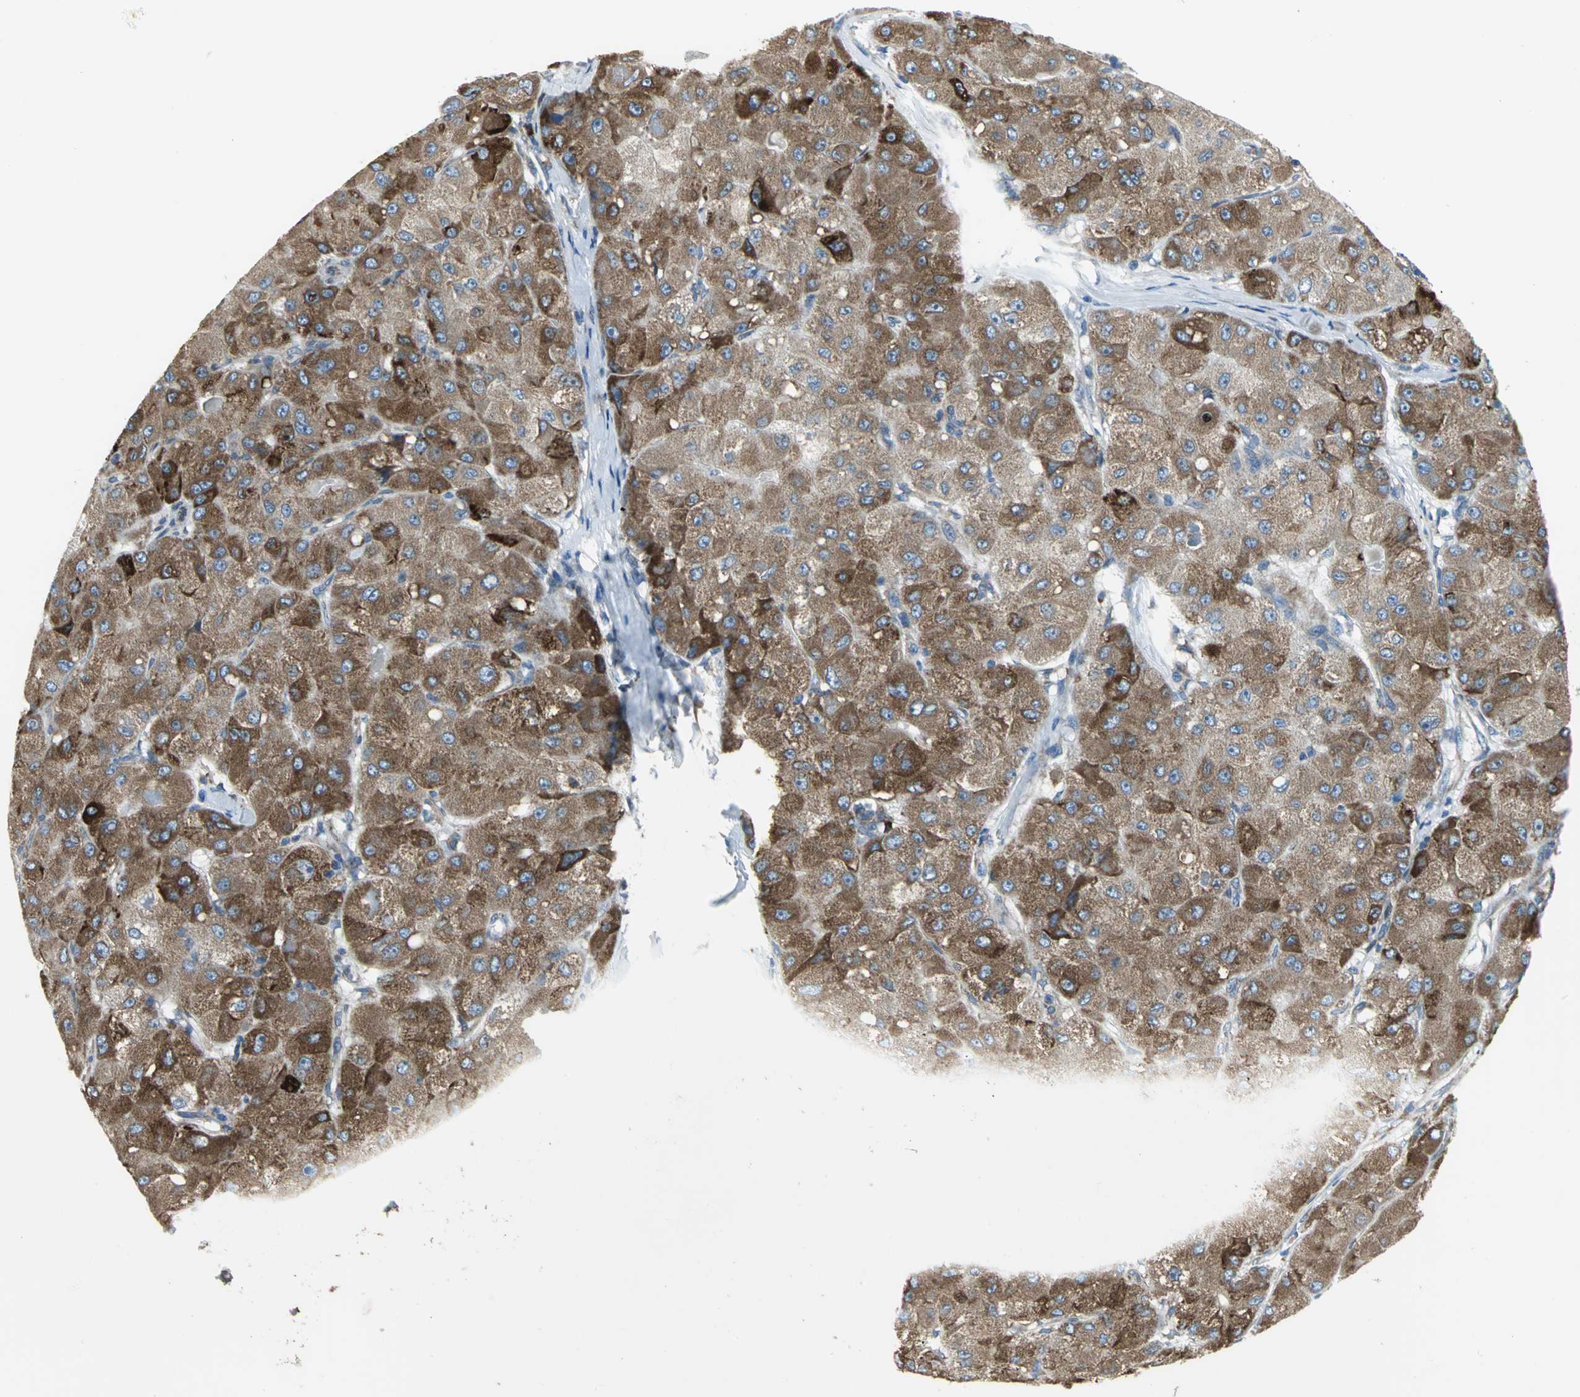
{"staining": {"intensity": "strong", "quantity": ">75%", "location": "cytoplasmic/membranous"}, "tissue": "liver cancer", "cell_type": "Tumor cells", "image_type": "cancer", "snomed": [{"axis": "morphology", "description": "Carcinoma, Hepatocellular, NOS"}, {"axis": "topography", "description": "Liver"}], "caption": "Liver hepatocellular carcinoma stained for a protein (brown) displays strong cytoplasmic/membranous positive positivity in approximately >75% of tumor cells.", "gene": "TULP4", "patient": {"sex": "male", "age": 80}}